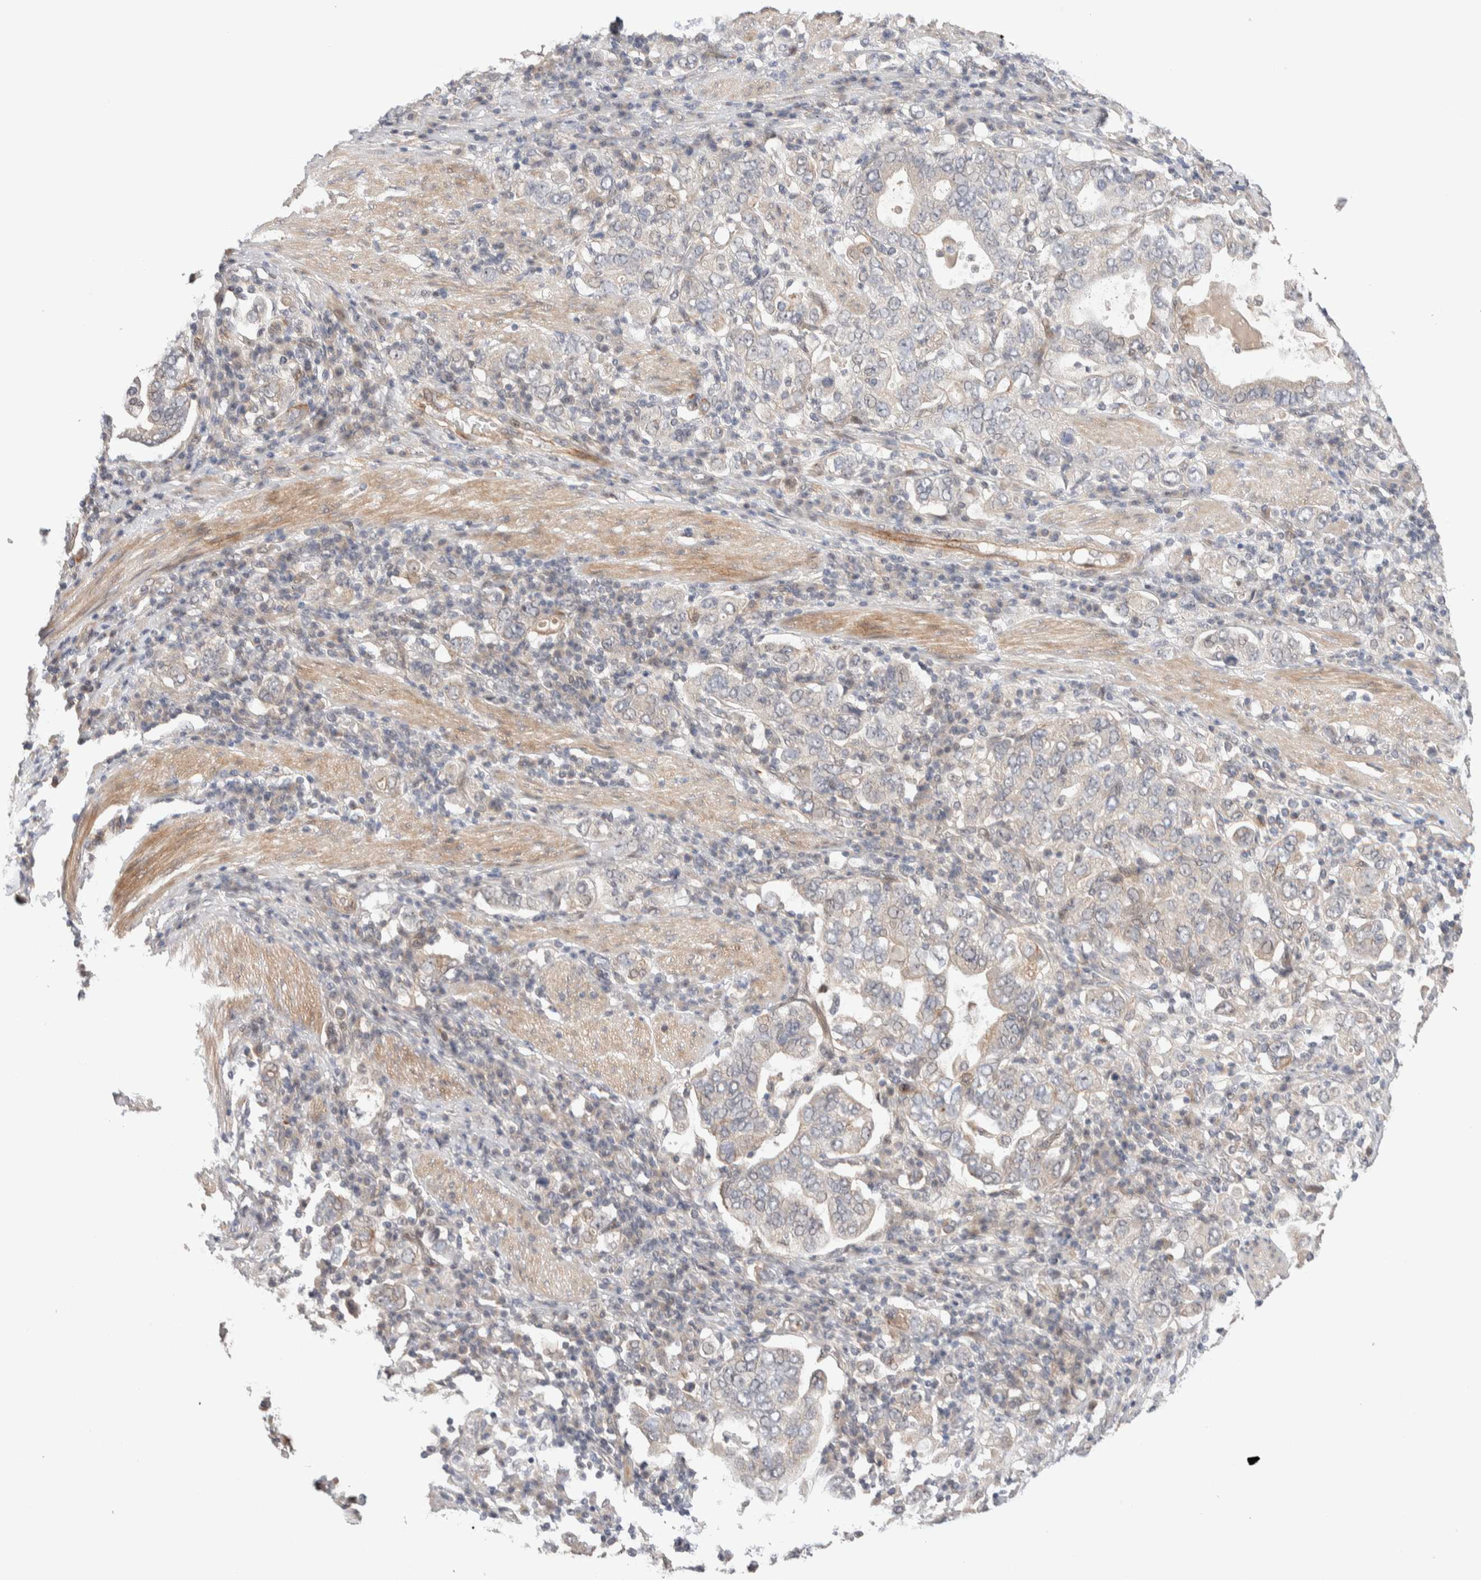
{"staining": {"intensity": "weak", "quantity": "<25%", "location": "cytoplasmic/membranous"}, "tissue": "stomach cancer", "cell_type": "Tumor cells", "image_type": "cancer", "snomed": [{"axis": "morphology", "description": "Adenocarcinoma, NOS"}, {"axis": "topography", "description": "Stomach, upper"}], "caption": "This is an IHC histopathology image of stomach adenocarcinoma. There is no positivity in tumor cells.", "gene": "PRDM15", "patient": {"sex": "male", "age": 62}}